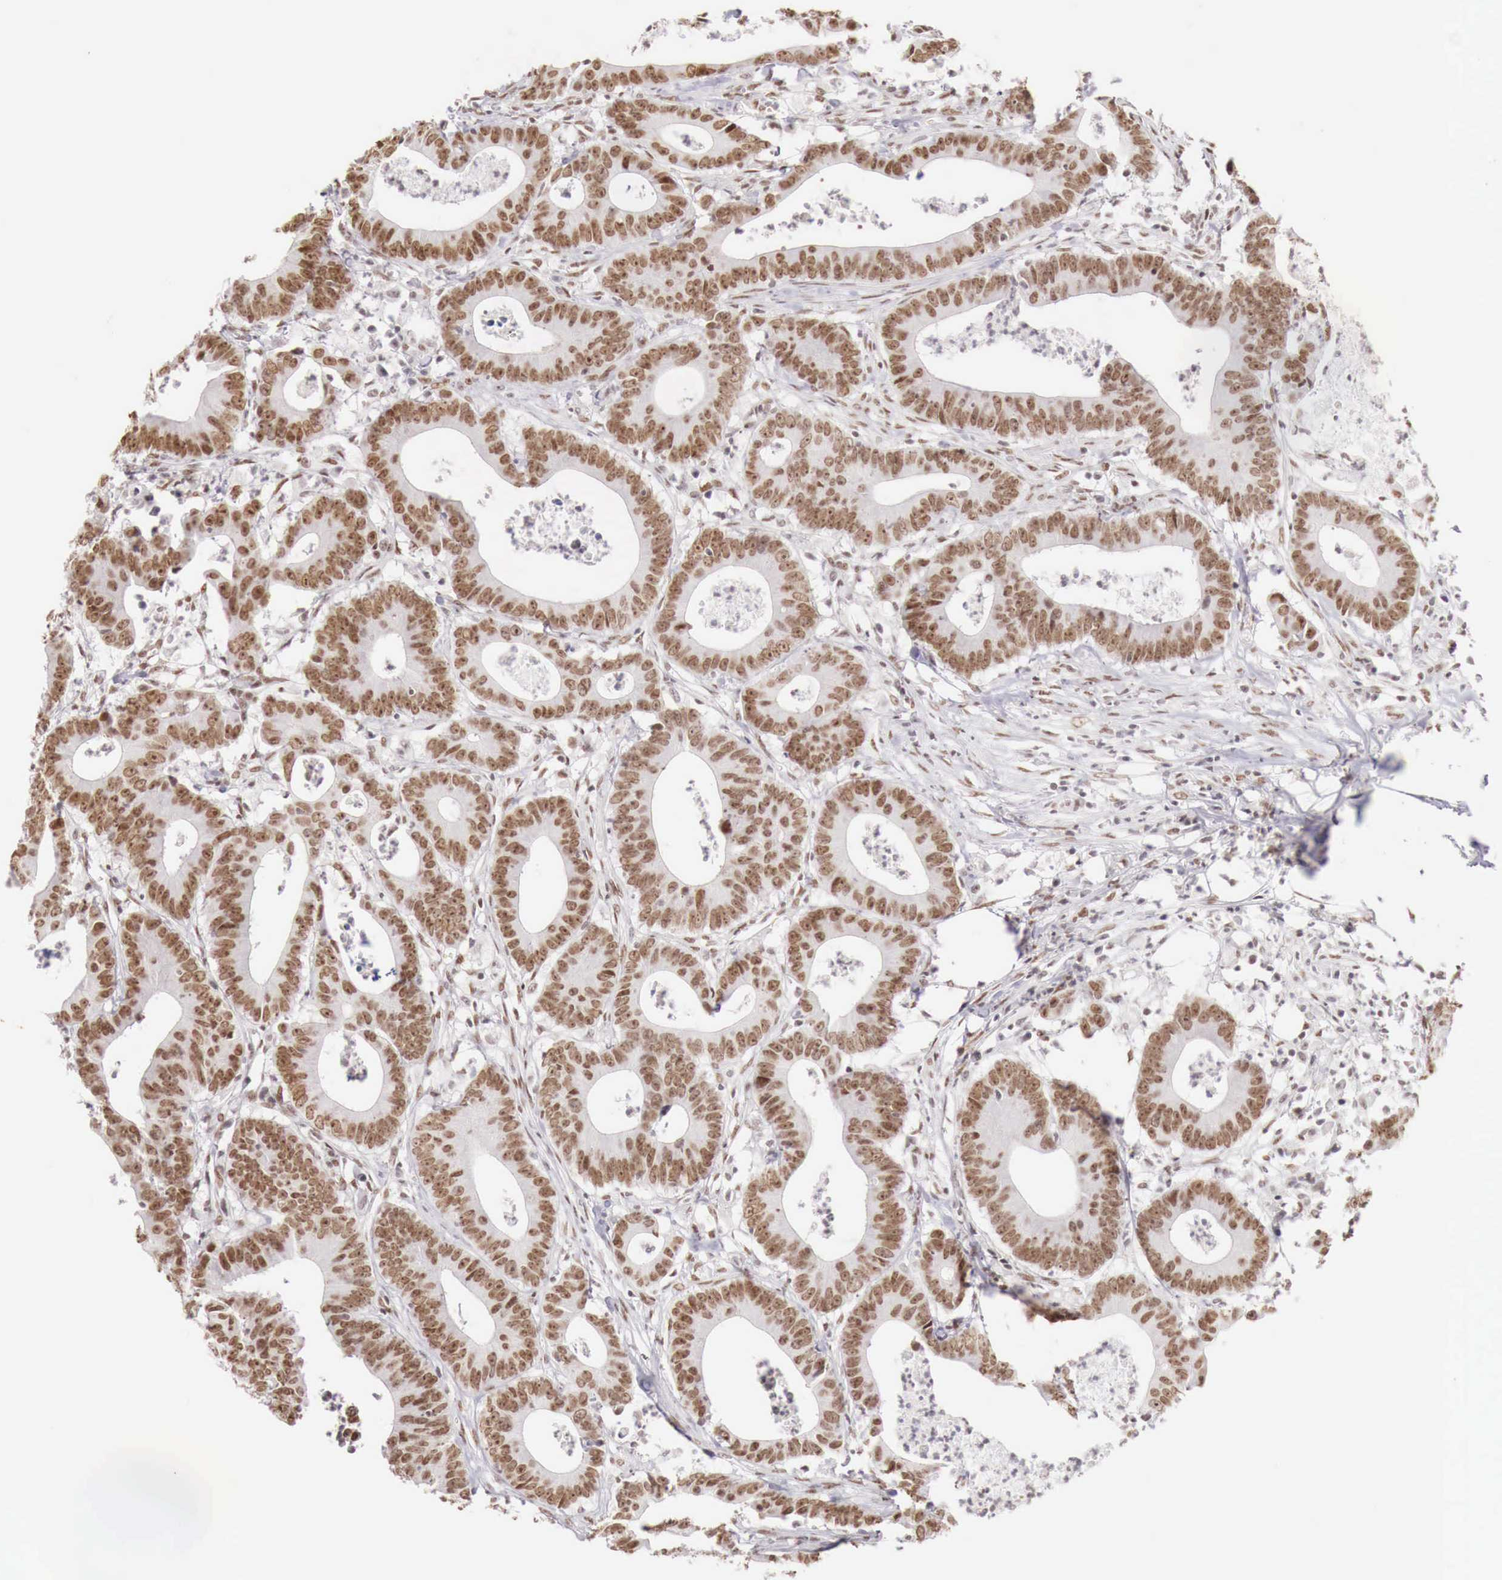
{"staining": {"intensity": "moderate", "quantity": "25%-75%", "location": "nuclear"}, "tissue": "colorectal cancer", "cell_type": "Tumor cells", "image_type": "cancer", "snomed": [{"axis": "morphology", "description": "Adenocarcinoma, NOS"}, {"axis": "topography", "description": "Colon"}], "caption": "Protein staining of colorectal cancer (adenocarcinoma) tissue reveals moderate nuclear positivity in approximately 25%-75% of tumor cells. The protein is shown in brown color, while the nuclei are stained blue.", "gene": "PHF14", "patient": {"sex": "male", "age": 55}}